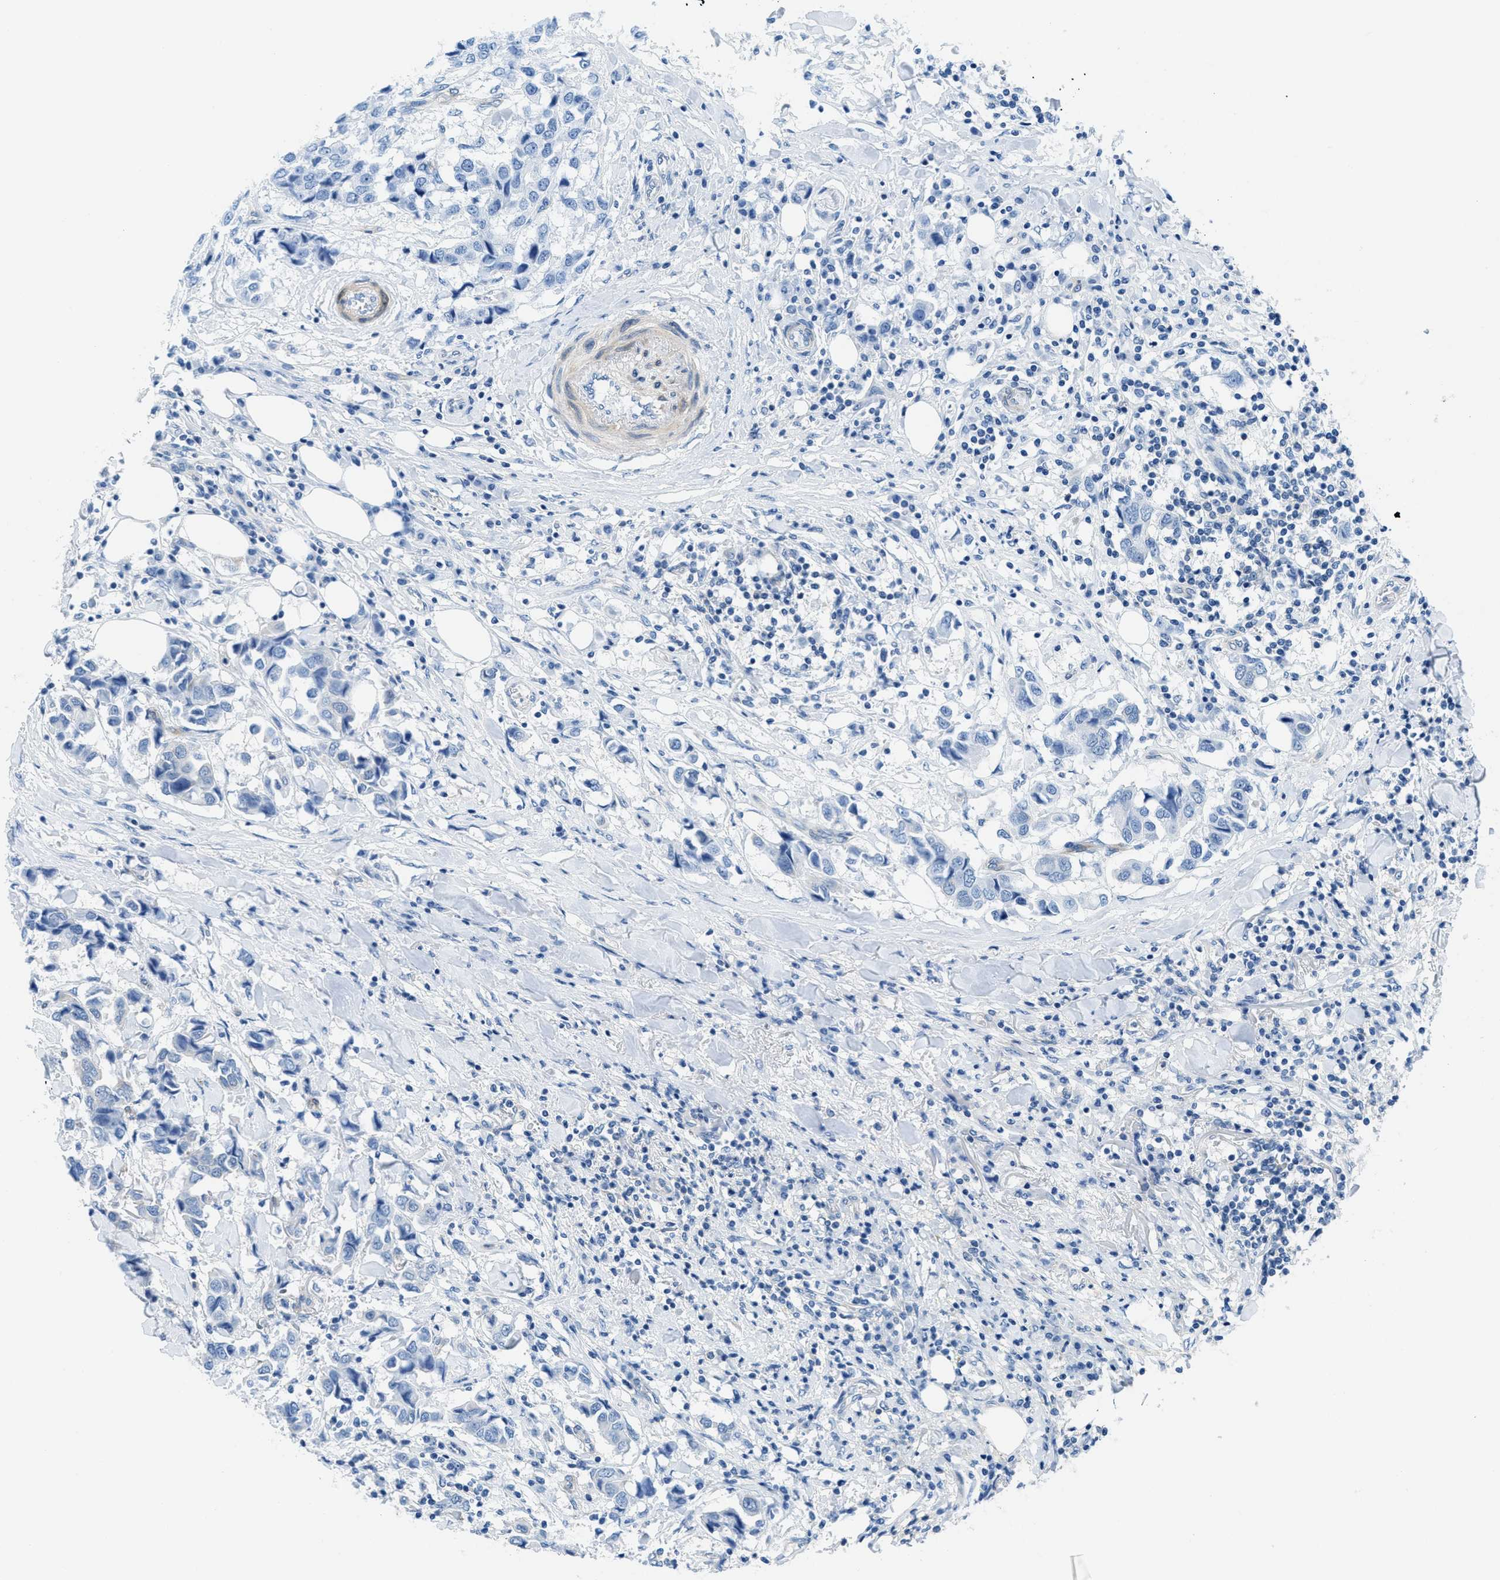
{"staining": {"intensity": "negative", "quantity": "none", "location": "none"}, "tissue": "breast cancer", "cell_type": "Tumor cells", "image_type": "cancer", "snomed": [{"axis": "morphology", "description": "Duct carcinoma"}, {"axis": "topography", "description": "Breast"}], "caption": "High power microscopy histopathology image of an immunohistochemistry photomicrograph of breast infiltrating ductal carcinoma, revealing no significant staining in tumor cells. Brightfield microscopy of immunohistochemistry (IHC) stained with DAB (brown) and hematoxylin (blue), captured at high magnification.", "gene": "MAPRE2", "patient": {"sex": "female", "age": 84}}